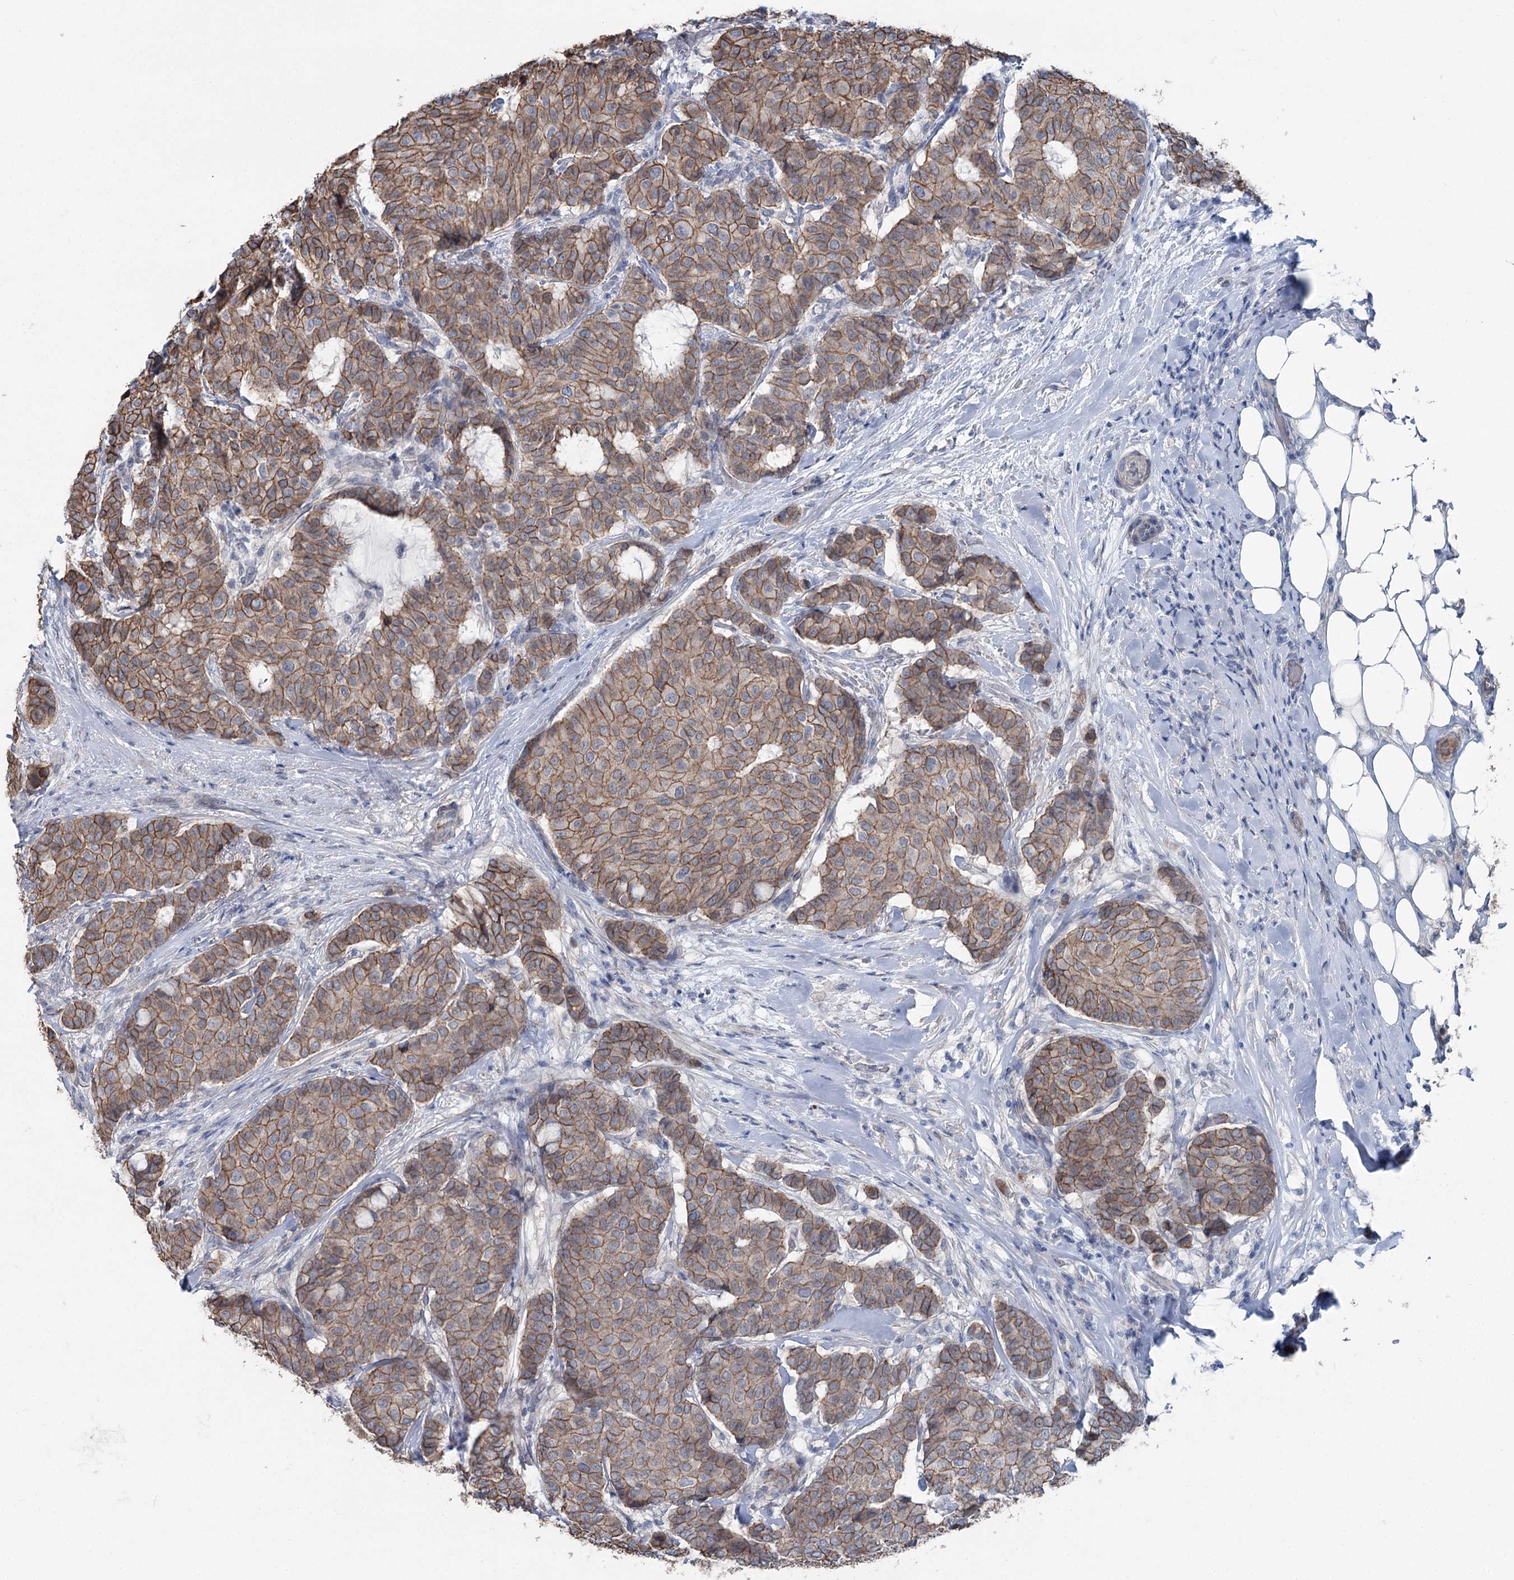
{"staining": {"intensity": "strong", "quantity": ">75%", "location": "cytoplasmic/membranous"}, "tissue": "breast cancer", "cell_type": "Tumor cells", "image_type": "cancer", "snomed": [{"axis": "morphology", "description": "Duct carcinoma"}, {"axis": "topography", "description": "Breast"}], "caption": "Immunohistochemical staining of breast invasive ductal carcinoma shows high levels of strong cytoplasmic/membranous expression in about >75% of tumor cells. (DAB (3,3'-diaminobenzidine) IHC with brightfield microscopy, high magnification).", "gene": "FAM120B", "patient": {"sex": "female", "age": 75}}